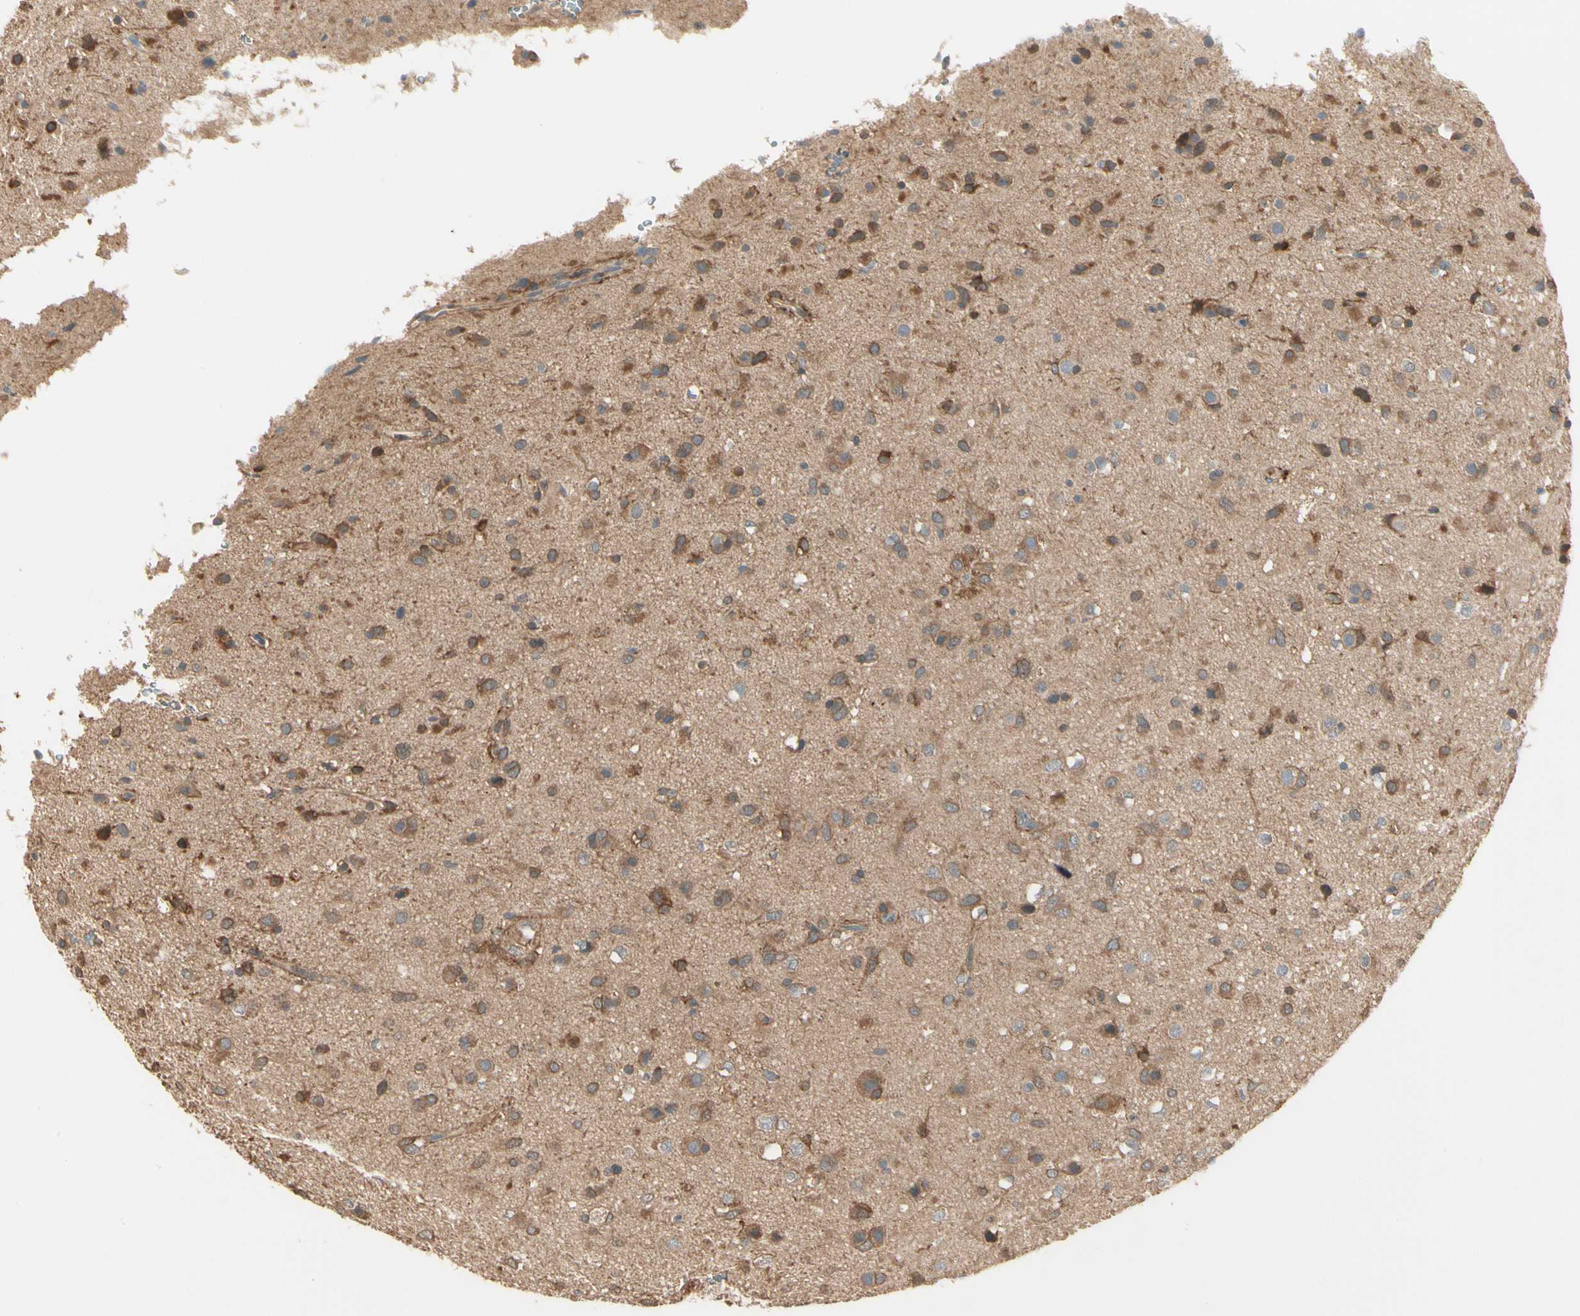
{"staining": {"intensity": "moderate", "quantity": ">75%", "location": "cytoplasmic/membranous"}, "tissue": "glioma", "cell_type": "Tumor cells", "image_type": "cancer", "snomed": [{"axis": "morphology", "description": "Glioma, malignant, Low grade"}, {"axis": "topography", "description": "Brain"}], "caption": "Glioma was stained to show a protein in brown. There is medium levels of moderate cytoplasmic/membranous positivity in about >75% of tumor cells. The staining was performed using DAB (3,3'-diaminobenzidine), with brown indicating positive protein expression. Nuclei are stained blue with hematoxylin.", "gene": "IRAG1", "patient": {"sex": "male", "age": 77}}